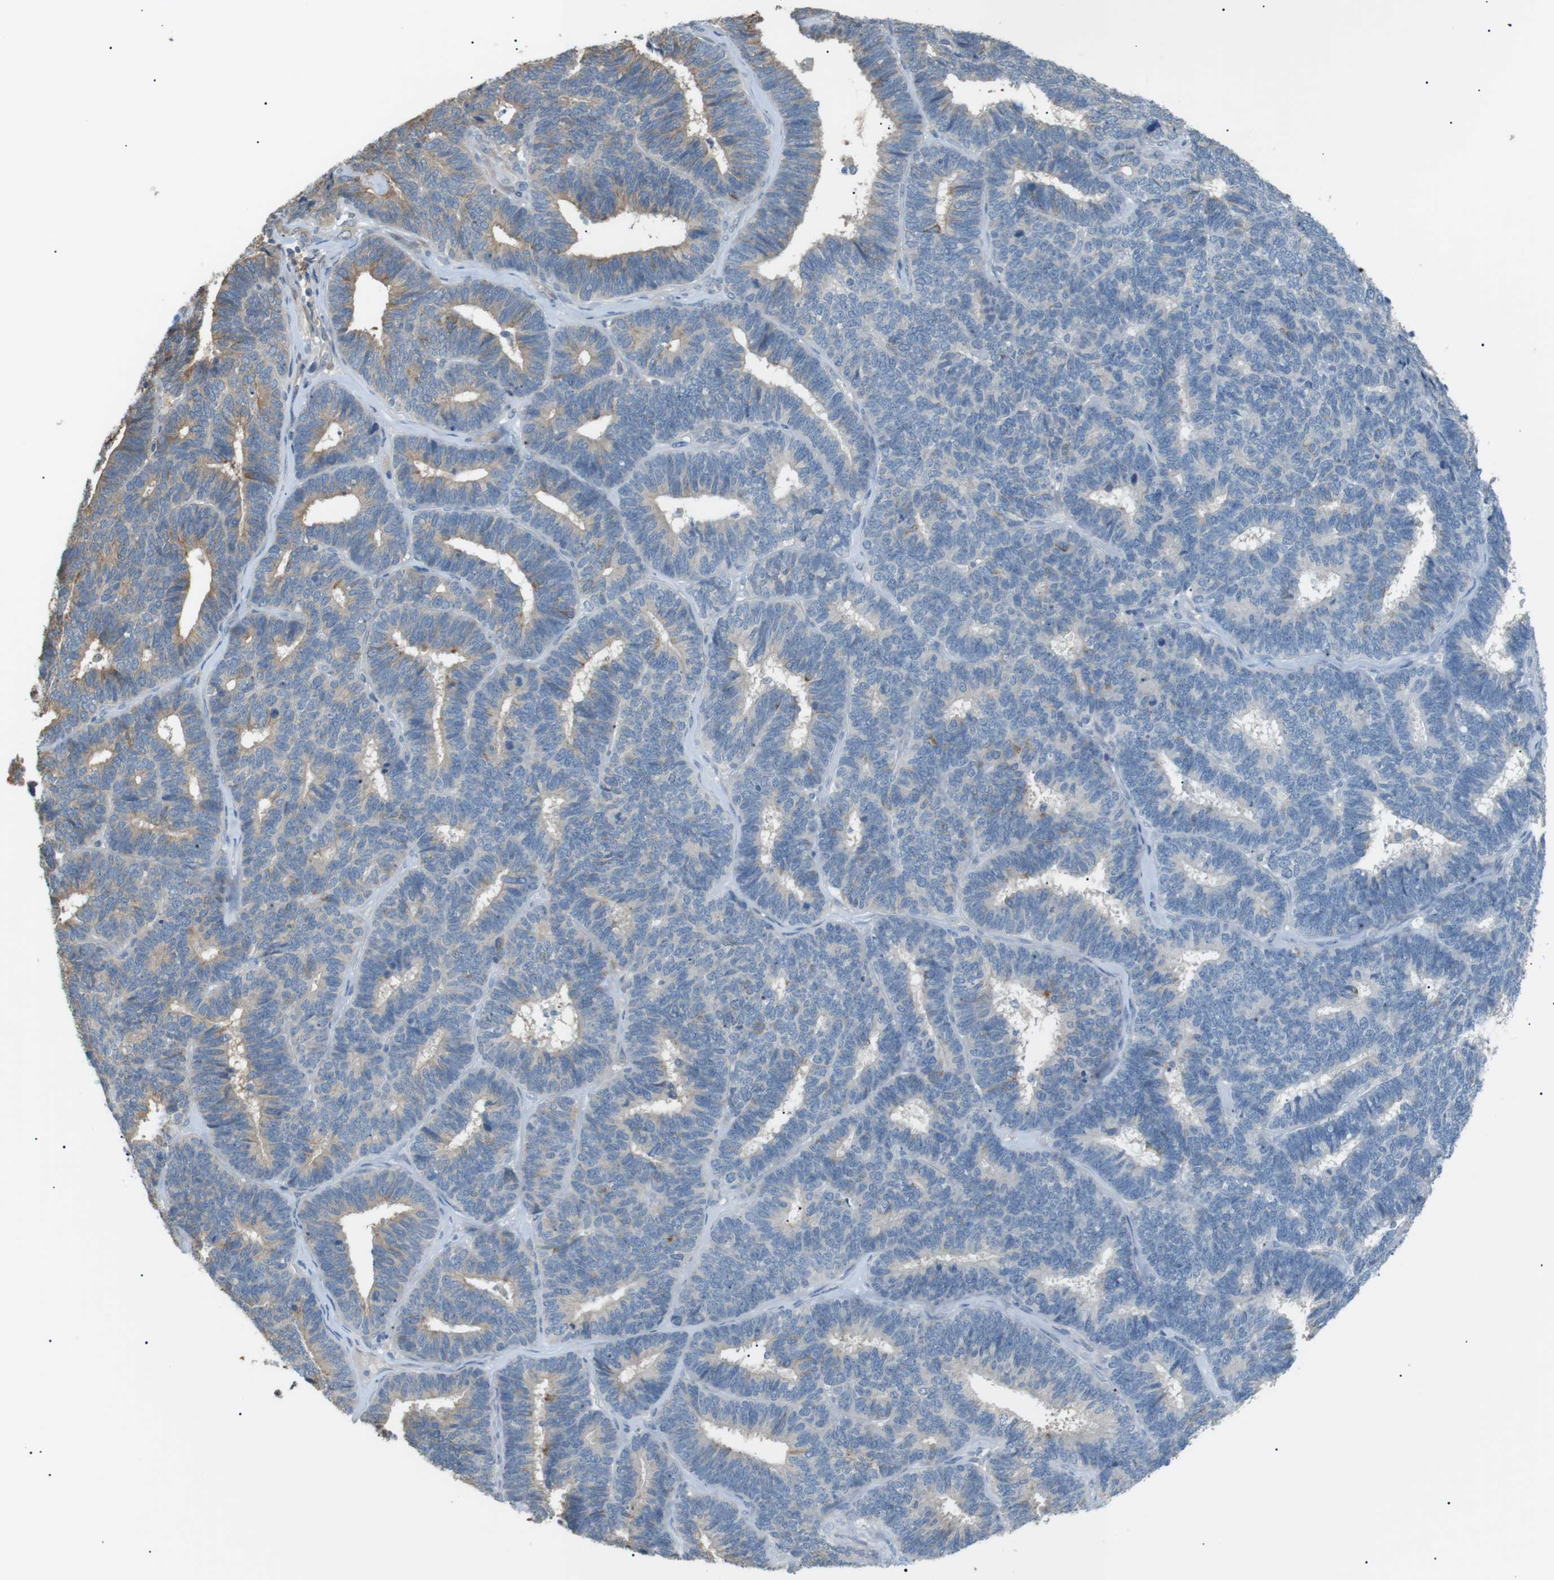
{"staining": {"intensity": "moderate", "quantity": "<25%", "location": "cytoplasmic/membranous"}, "tissue": "endometrial cancer", "cell_type": "Tumor cells", "image_type": "cancer", "snomed": [{"axis": "morphology", "description": "Adenocarcinoma, NOS"}, {"axis": "topography", "description": "Endometrium"}], "caption": "This histopathology image demonstrates IHC staining of endometrial adenocarcinoma, with low moderate cytoplasmic/membranous expression in approximately <25% of tumor cells.", "gene": "CDH26", "patient": {"sex": "female", "age": 70}}